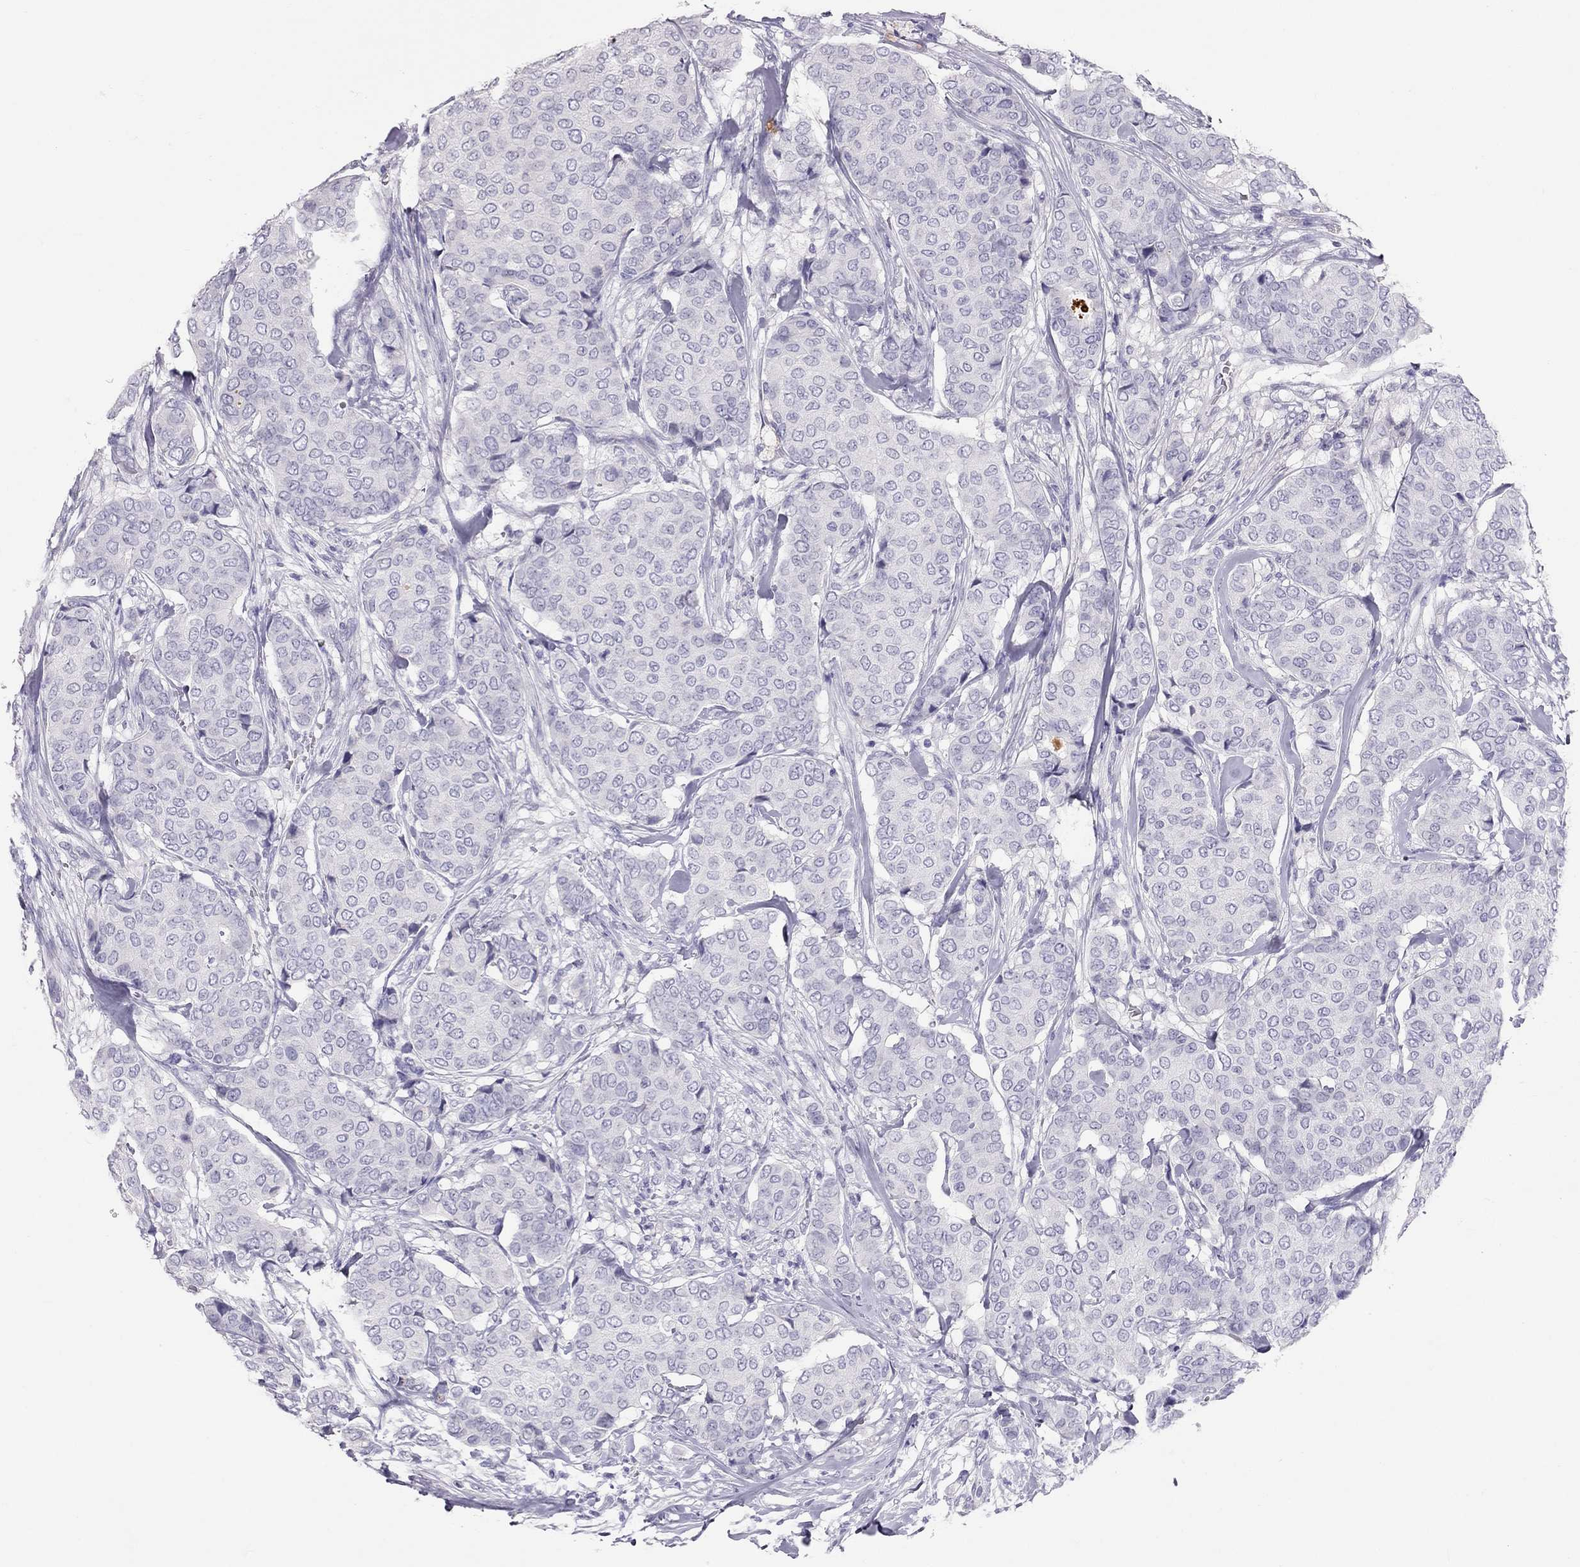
{"staining": {"intensity": "negative", "quantity": "none", "location": "none"}, "tissue": "breast cancer", "cell_type": "Tumor cells", "image_type": "cancer", "snomed": [{"axis": "morphology", "description": "Duct carcinoma"}, {"axis": "topography", "description": "Breast"}], "caption": "Immunohistochemistry photomicrograph of neoplastic tissue: breast cancer stained with DAB (3,3'-diaminobenzidine) demonstrates no significant protein expression in tumor cells.", "gene": "IL17REL", "patient": {"sex": "female", "age": 75}}